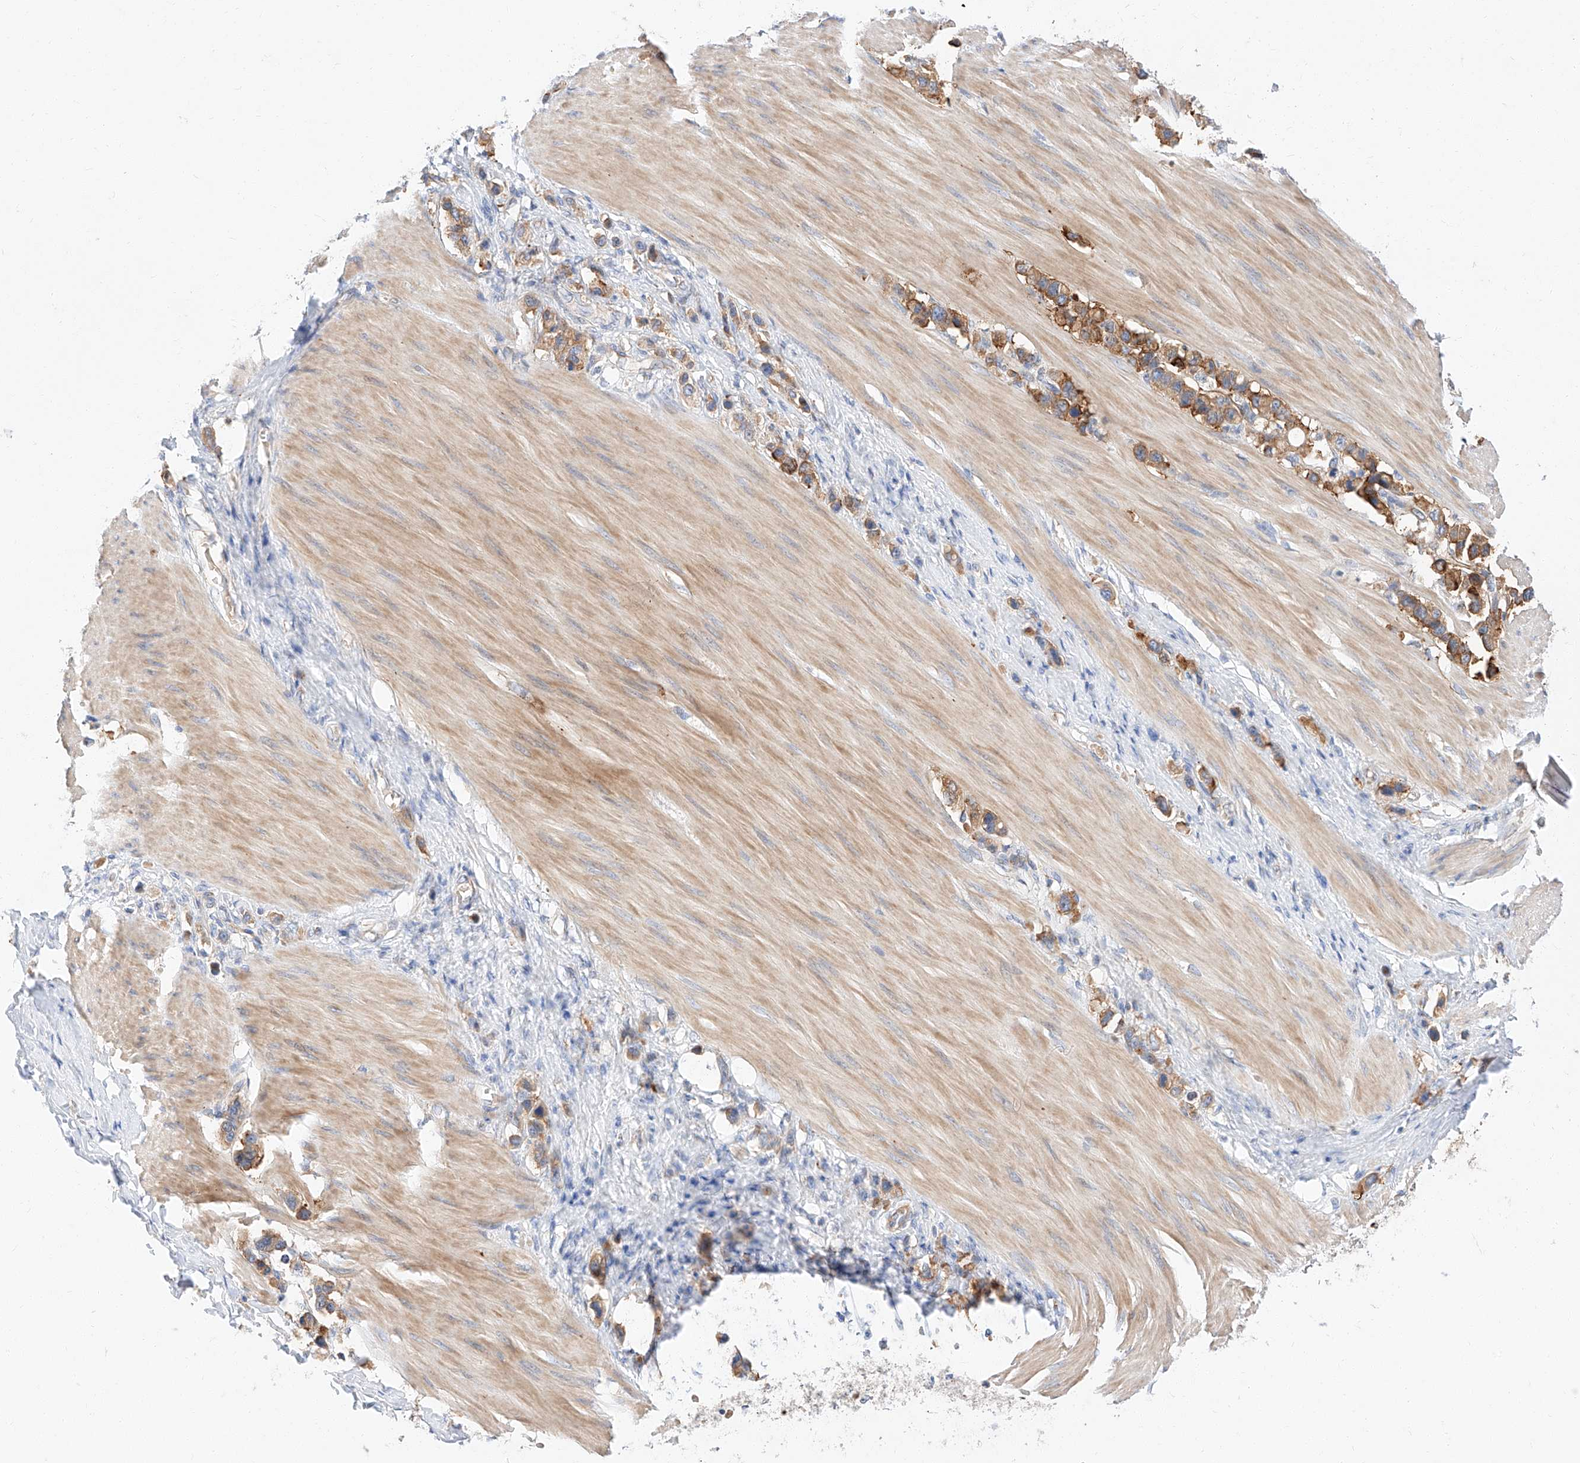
{"staining": {"intensity": "moderate", "quantity": ">75%", "location": "cytoplasmic/membranous"}, "tissue": "stomach cancer", "cell_type": "Tumor cells", "image_type": "cancer", "snomed": [{"axis": "morphology", "description": "Adenocarcinoma, NOS"}, {"axis": "topography", "description": "Stomach"}], "caption": "Protein expression analysis of human stomach cancer reveals moderate cytoplasmic/membranous staining in approximately >75% of tumor cells. (brown staining indicates protein expression, while blue staining denotes nuclei).", "gene": "GLMN", "patient": {"sex": "female", "age": 65}}